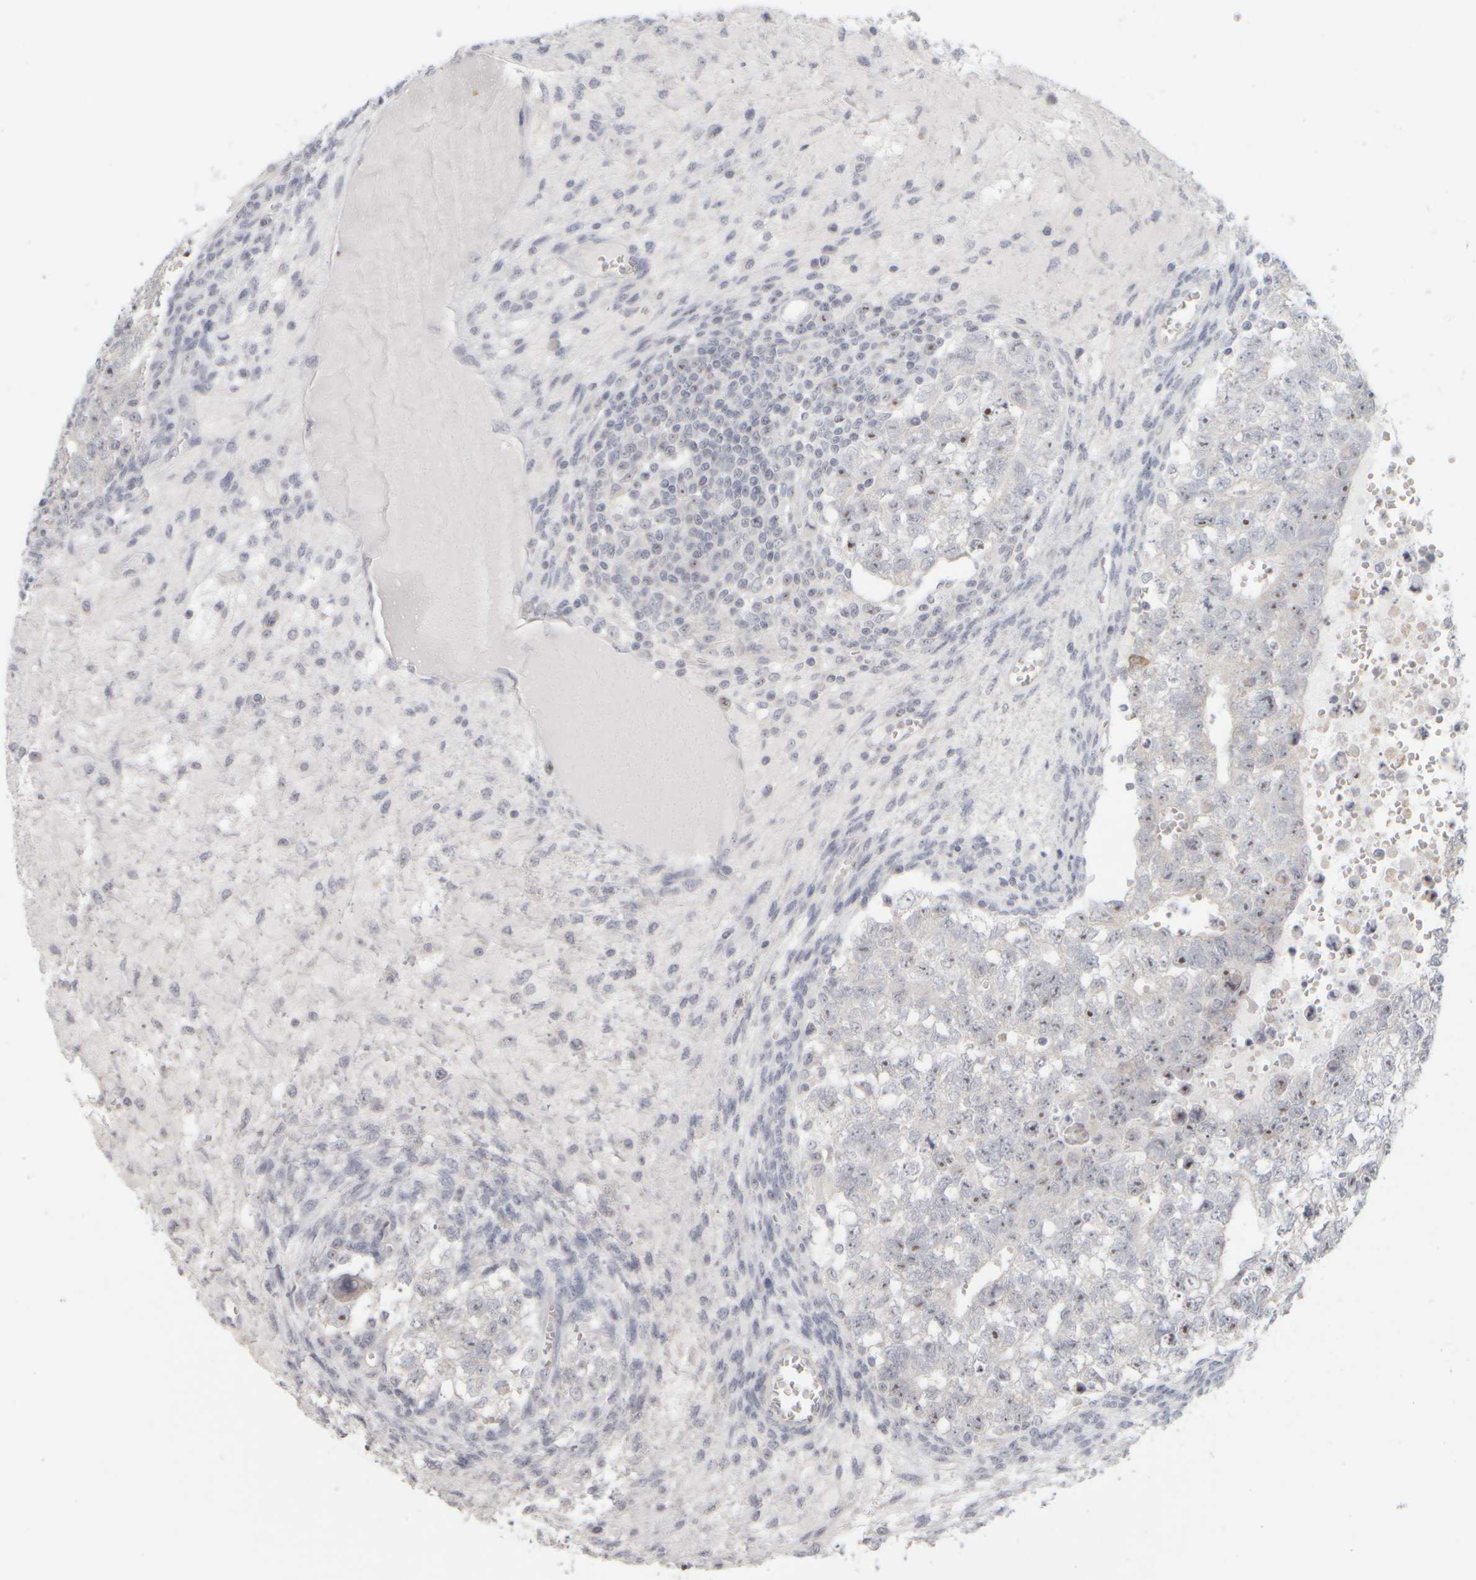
{"staining": {"intensity": "moderate", "quantity": "25%-75%", "location": "nuclear"}, "tissue": "testis cancer", "cell_type": "Tumor cells", "image_type": "cancer", "snomed": [{"axis": "morphology", "description": "Seminoma, NOS"}, {"axis": "morphology", "description": "Carcinoma, Embryonal, NOS"}, {"axis": "topography", "description": "Testis"}], "caption": "This is a histology image of immunohistochemistry (IHC) staining of testis embryonal carcinoma, which shows moderate staining in the nuclear of tumor cells.", "gene": "DCXR", "patient": {"sex": "male", "age": 38}}